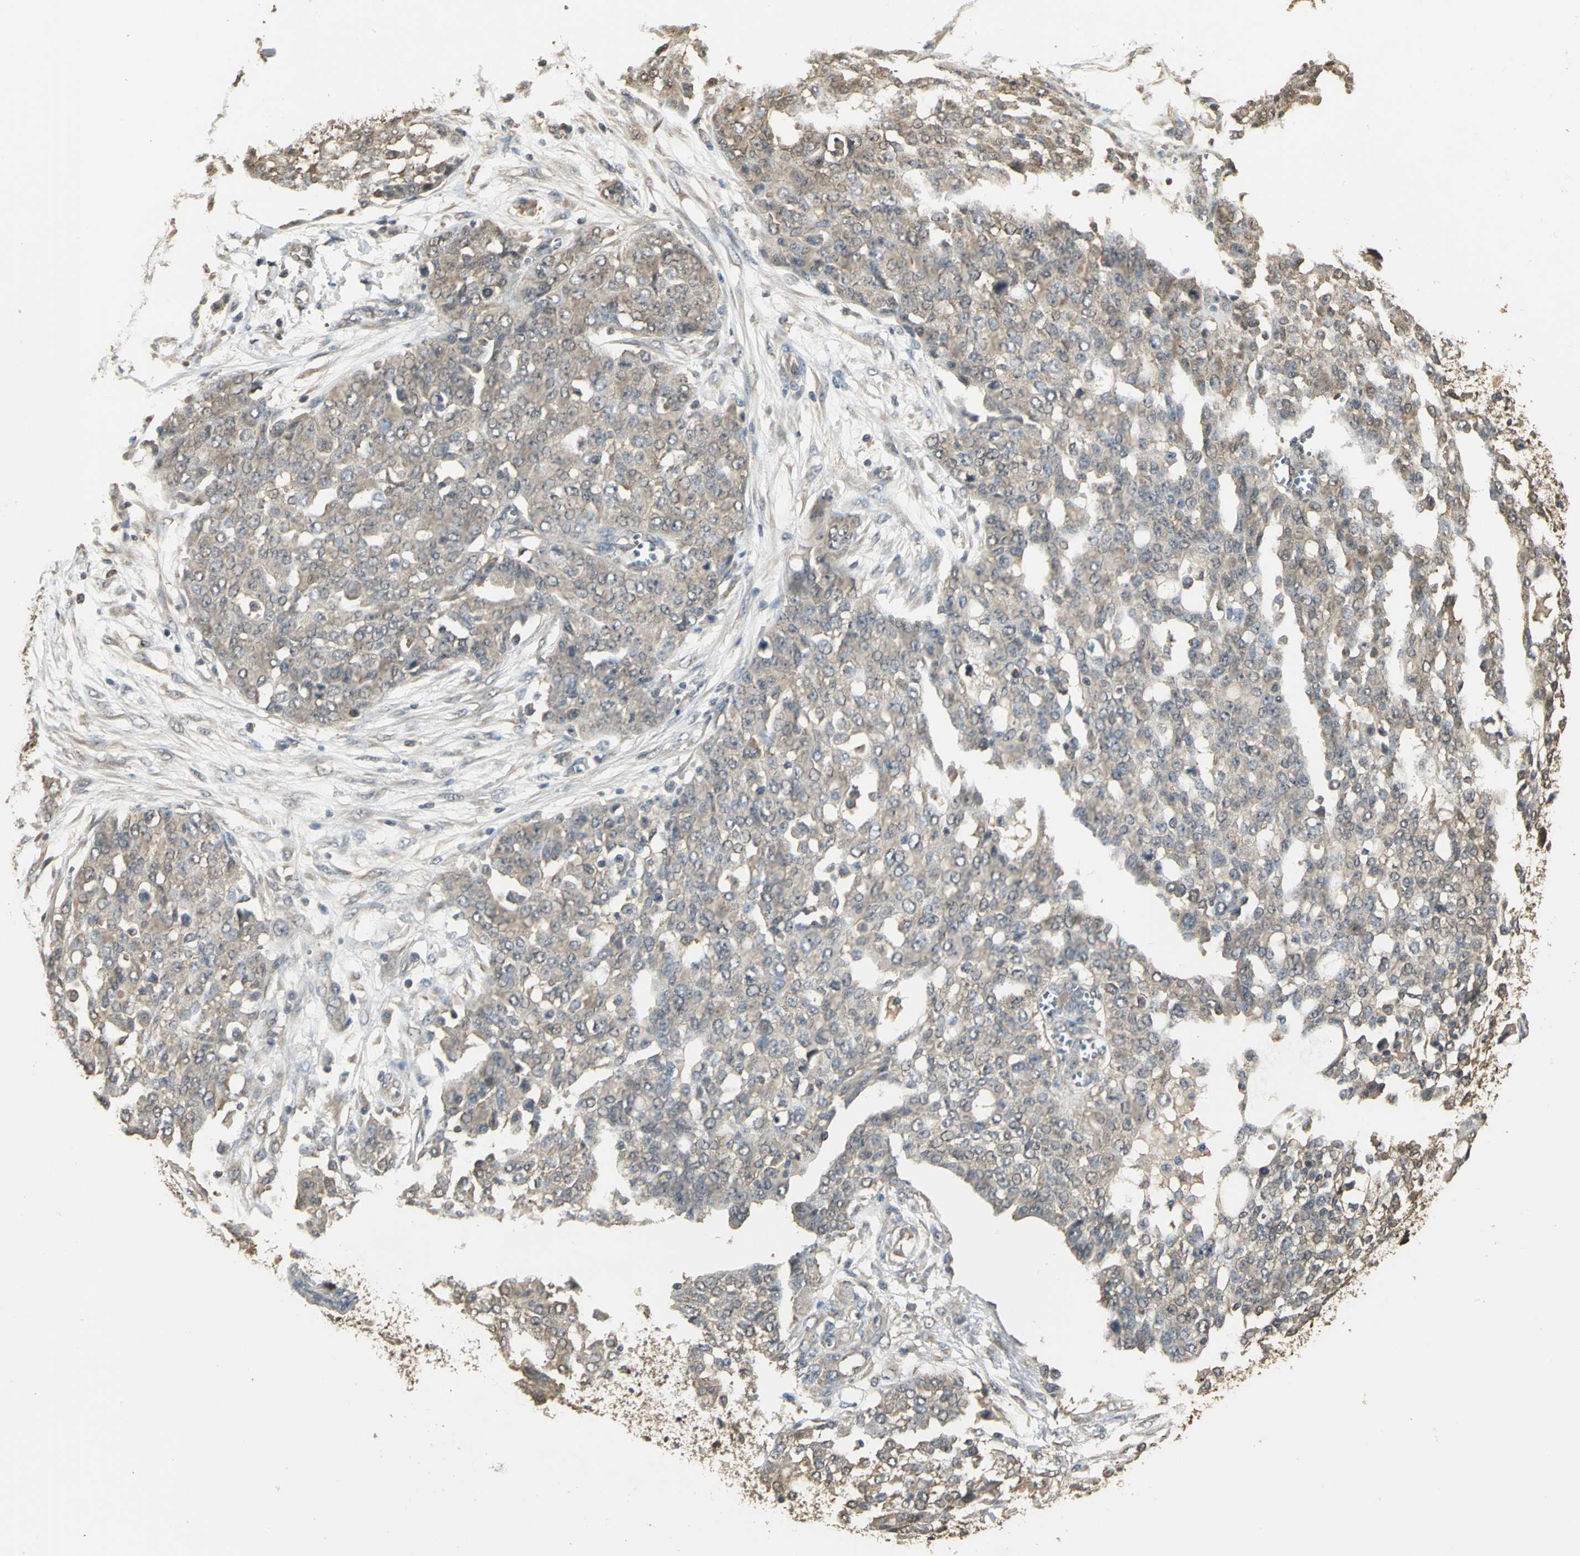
{"staining": {"intensity": "weak", "quantity": ">75%", "location": "cytoplasmic/membranous"}, "tissue": "ovarian cancer", "cell_type": "Tumor cells", "image_type": "cancer", "snomed": [{"axis": "morphology", "description": "Cystadenocarcinoma, serous, NOS"}, {"axis": "topography", "description": "Soft tissue"}, {"axis": "topography", "description": "Ovary"}], "caption": "There is low levels of weak cytoplasmic/membranous positivity in tumor cells of ovarian cancer (serous cystadenocarcinoma), as demonstrated by immunohistochemical staining (brown color).", "gene": "PARK7", "patient": {"sex": "female", "age": 57}}